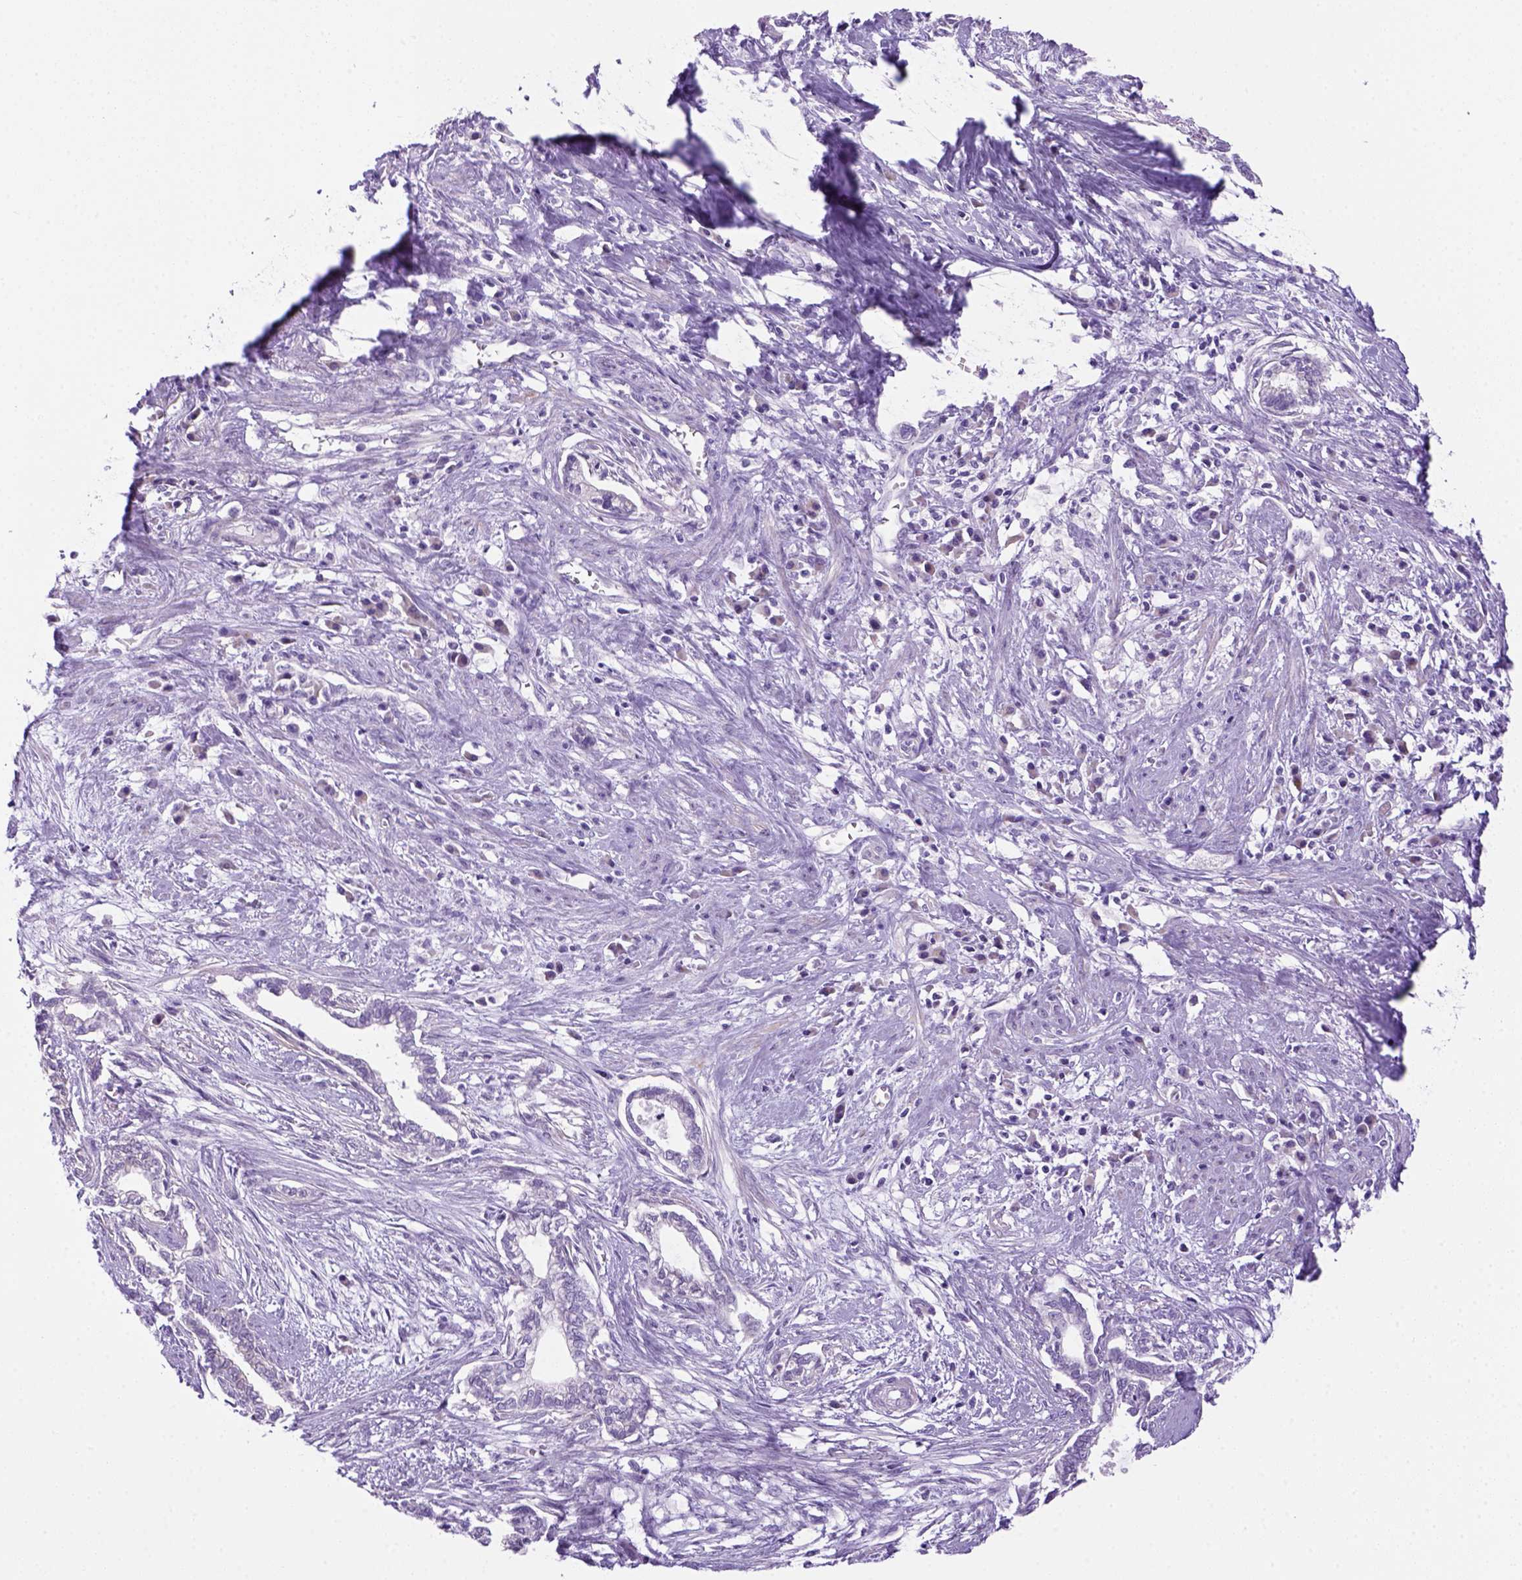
{"staining": {"intensity": "negative", "quantity": "none", "location": "none"}, "tissue": "cervical cancer", "cell_type": "Tumor cells", "image_type": "cancer", "snomed": [{"axis": "morphology", "description": "Adenocarcinoma, NOS"}, {"axis": "topography", "description": "Cervix"}], "caption": "Immunohistochemical staining of cervical cancer (adenocarcinoma) displays no significant staining in tumor cells. Nuclei are stained in blue.", "gene": "DNAH11", "patient": {"sex": "female", "age": 62}}